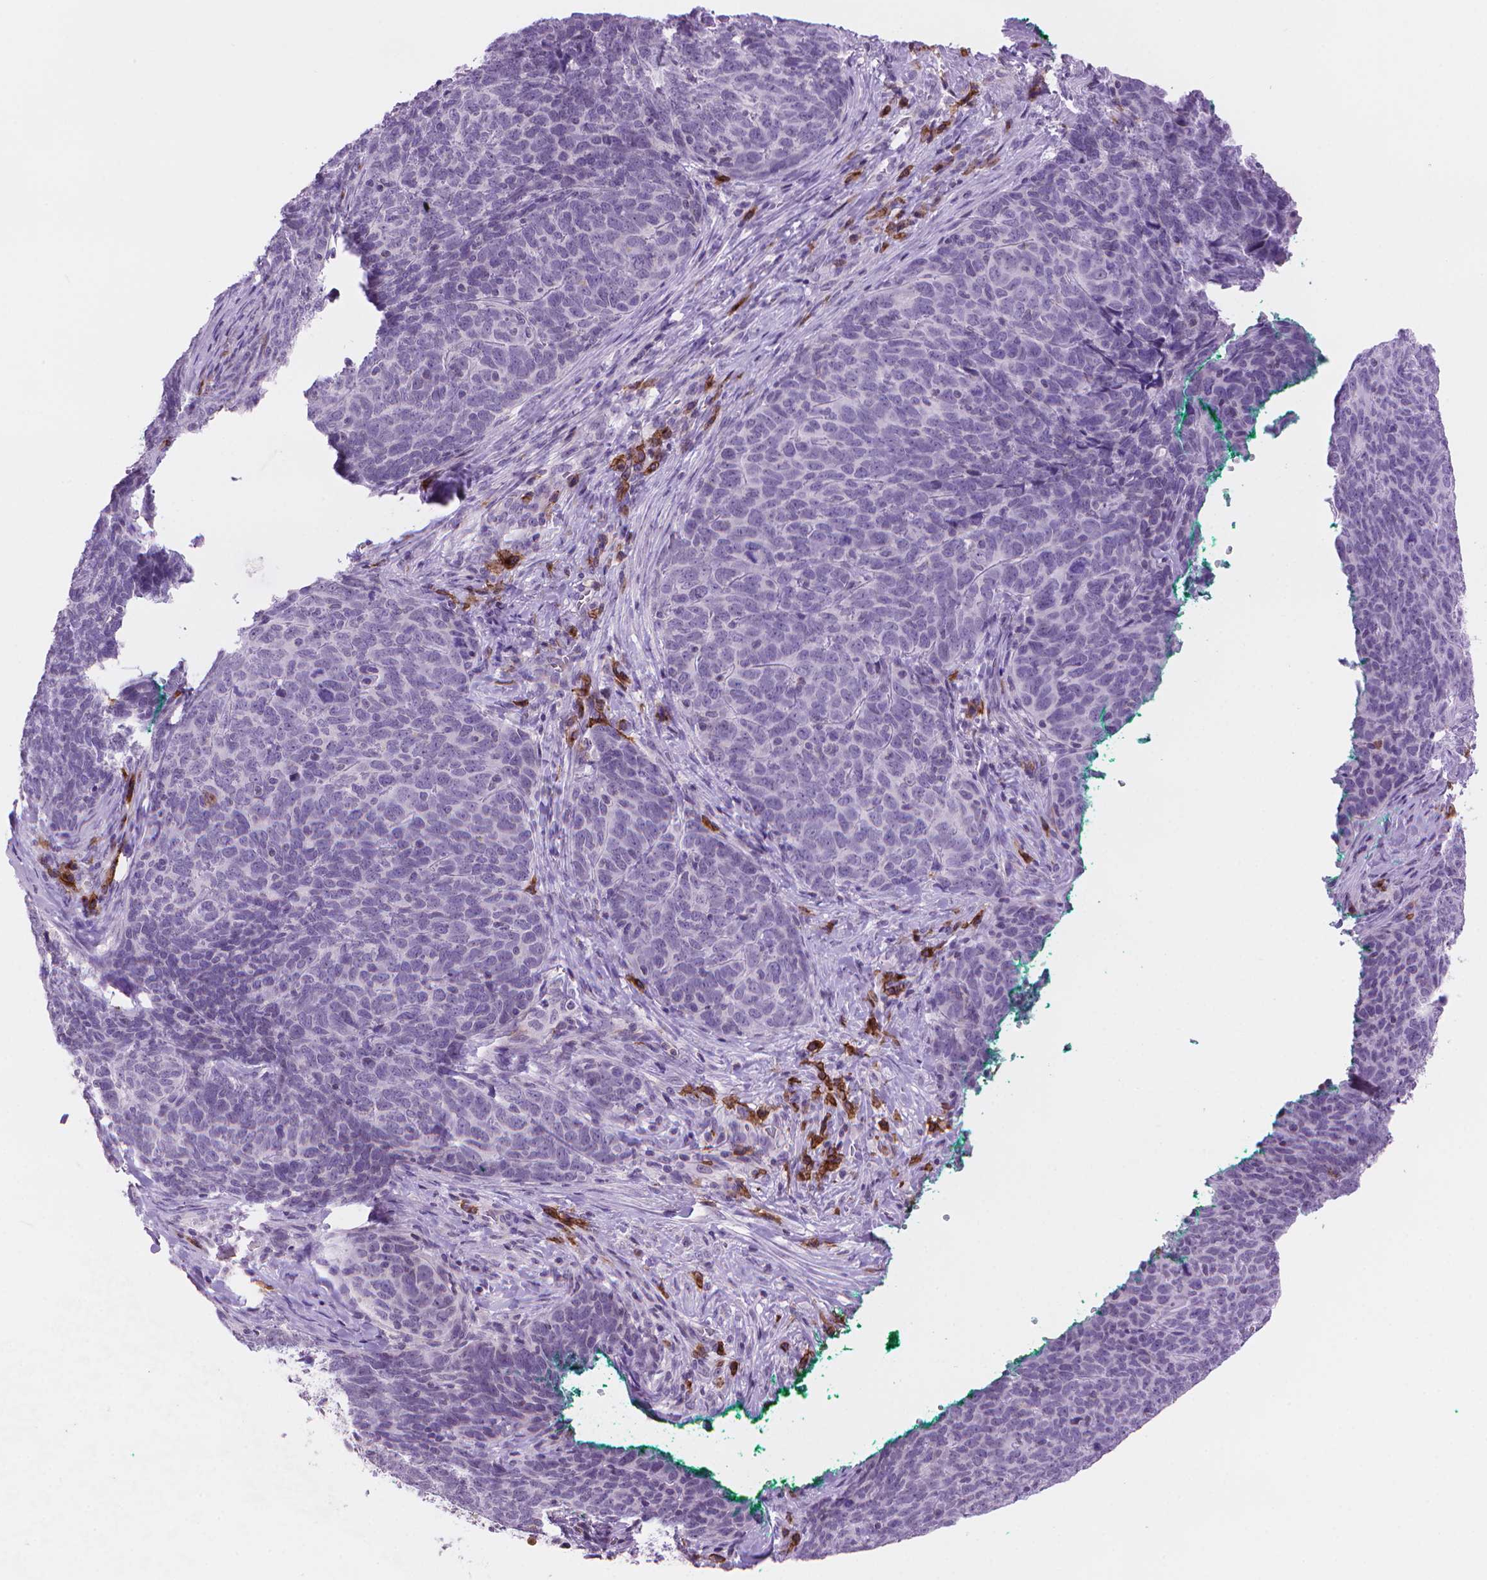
{"staining": {"intensity": "negative", "quantity": "none", "location": "none"}, "tissue": "skin cancer", "cell_type": "Tumor cells", "image_type": "cancer", "snomed": [{"axis": "morphology", "description": "Squamous cell carcinoma, NOS"}, {"axis": "topography", "description": "Skin"}, {"axis": "topography", "description": "Anal"}], "caption": "IHC histopathology image of neoplastic tissue: human skin cancer (squamous cell carcinoma) stained with DAB exhibits no significant protein expression in tumor cells.", "gene": "TMEM184A", "patient": {"sex": "female", "age": 51}}